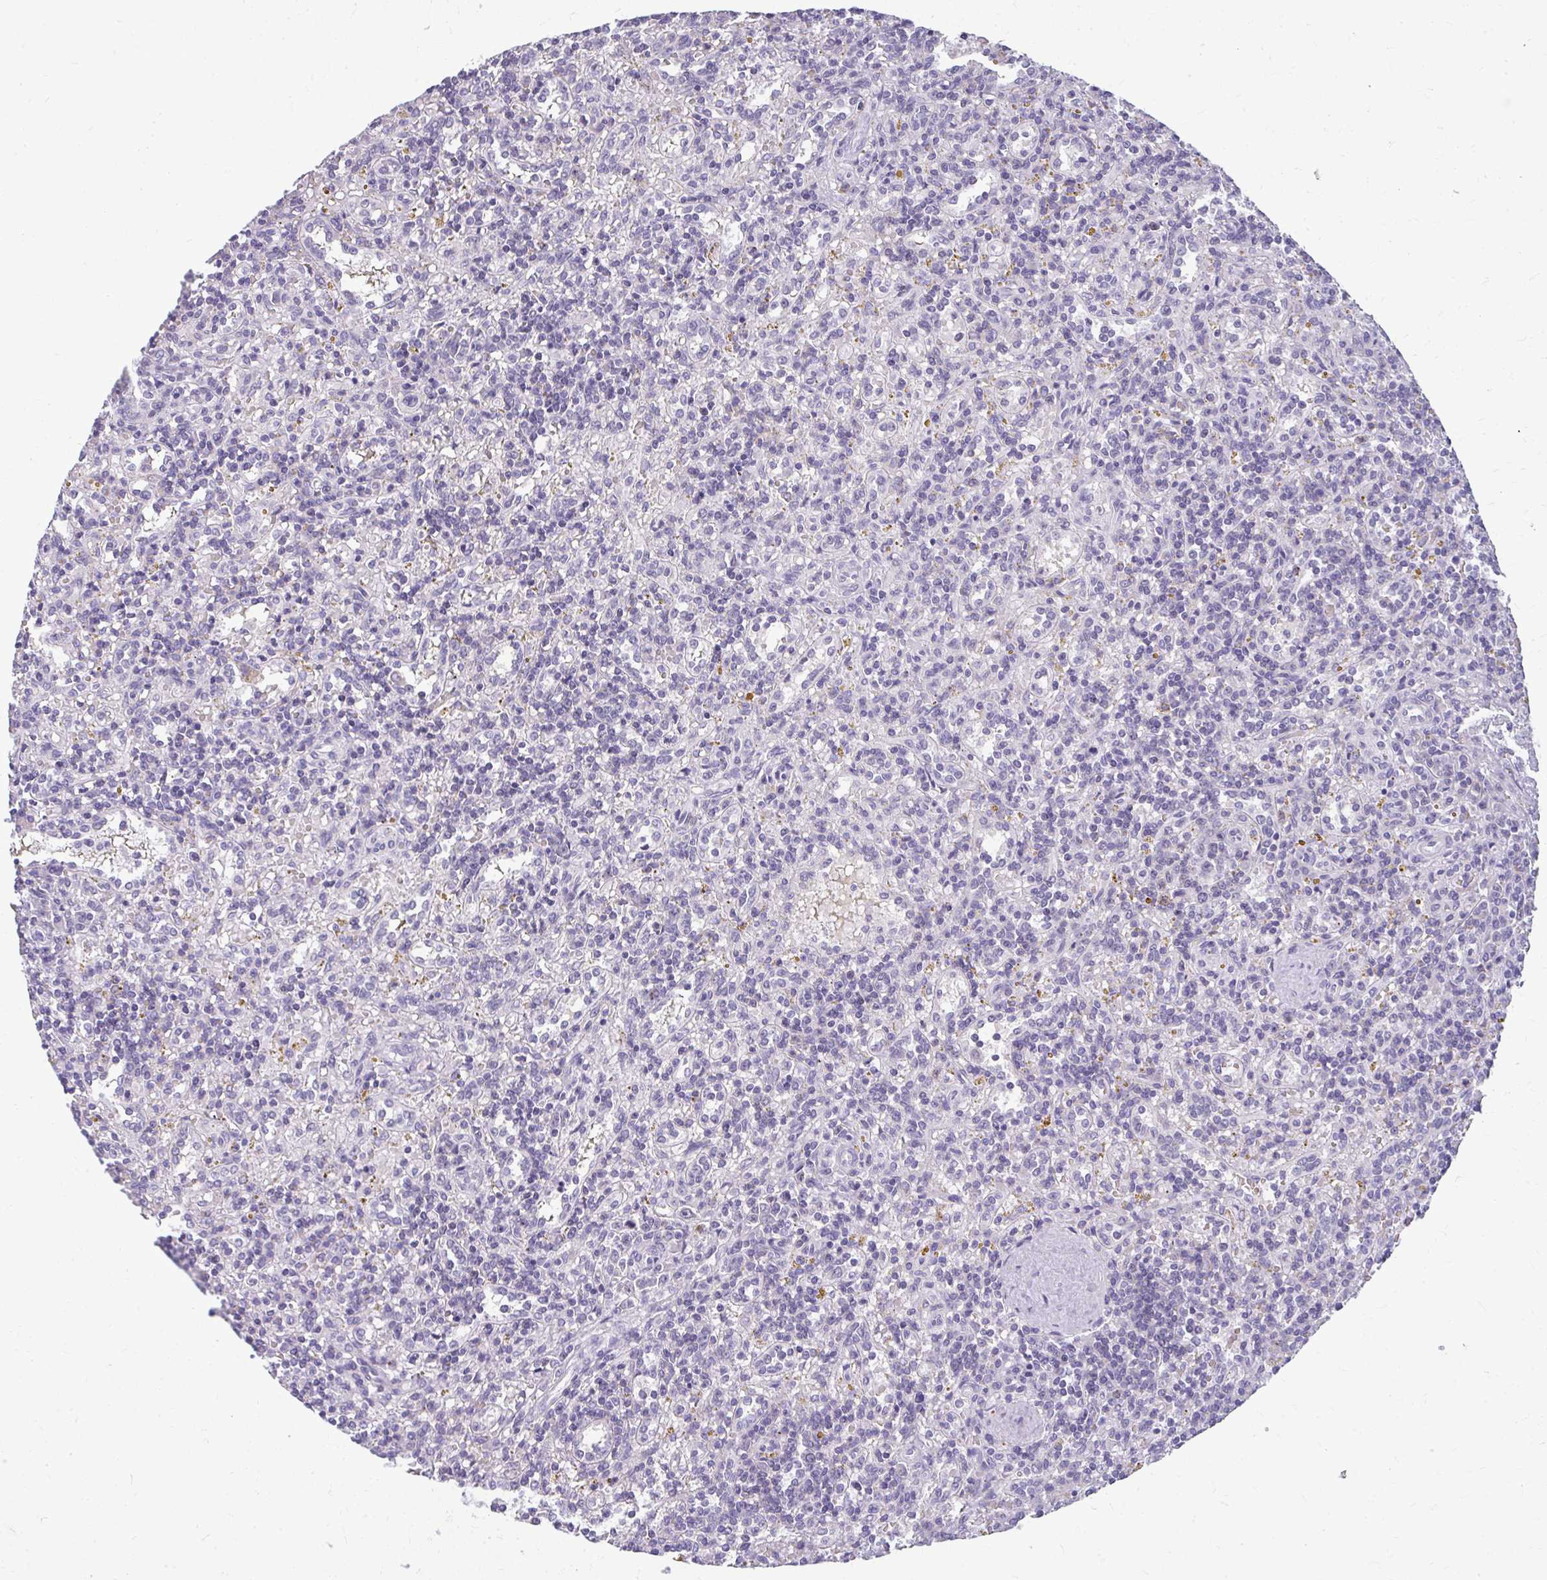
{"staining": {"intensity": "negative", "quantity": "none", "location": "none"}, "tissue": "lymphoma", "cell_type": "Tumor cells", "image_type": "cancer", "snomed": [{"axis": "morphology", "description": "Malignant lymphoma, non-Hodgkin's type, Low grade"}, {"axis": "topography", "description": "Spleen"}], "caption": "Lymphoma stained for a protein using IHC displays no positivity tumor cells.", "gene": "TEX33", "patient": {"sex": "male", "age": 67}}